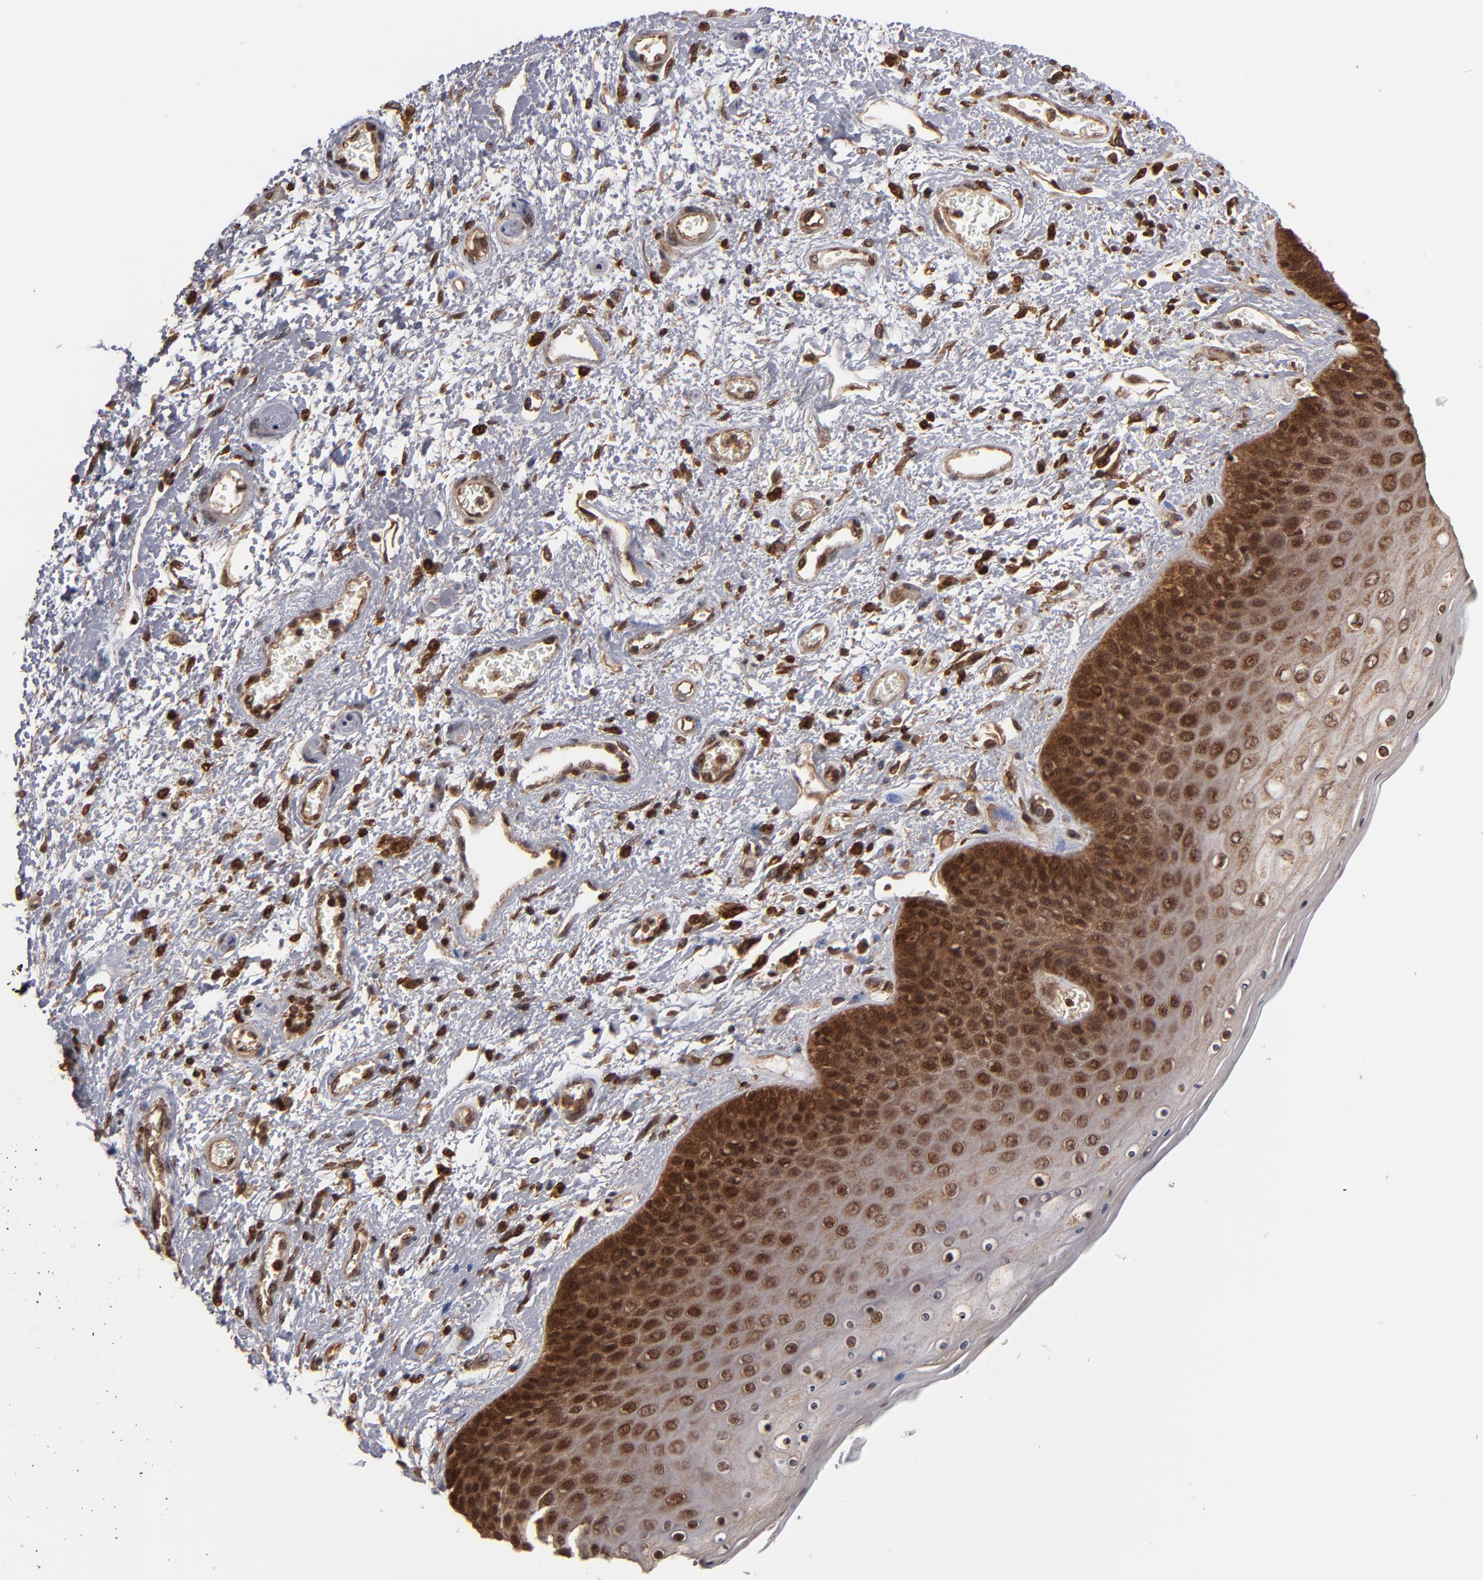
{"staining": {"intensity": "moderate", "quantity": ">75%", "location": "cytoplasmic/membranous,nuclear"}, "tissue": "skin", "cell_type": "Epidermal cells", "image_type": "normal", "snomed": [{"axis": "morphology", "description": "Normal tissue, NOS"}, {"axis": "topography", "description": "Anal"}], "caption": "Skin stained with a brown dye reveals moderate cytoplasmic/membranous,nuclear positive positivity in approximately >75% of epidermal cells.", "gene": "RGS6", "patient": {"sex": "female", "age": 46}}